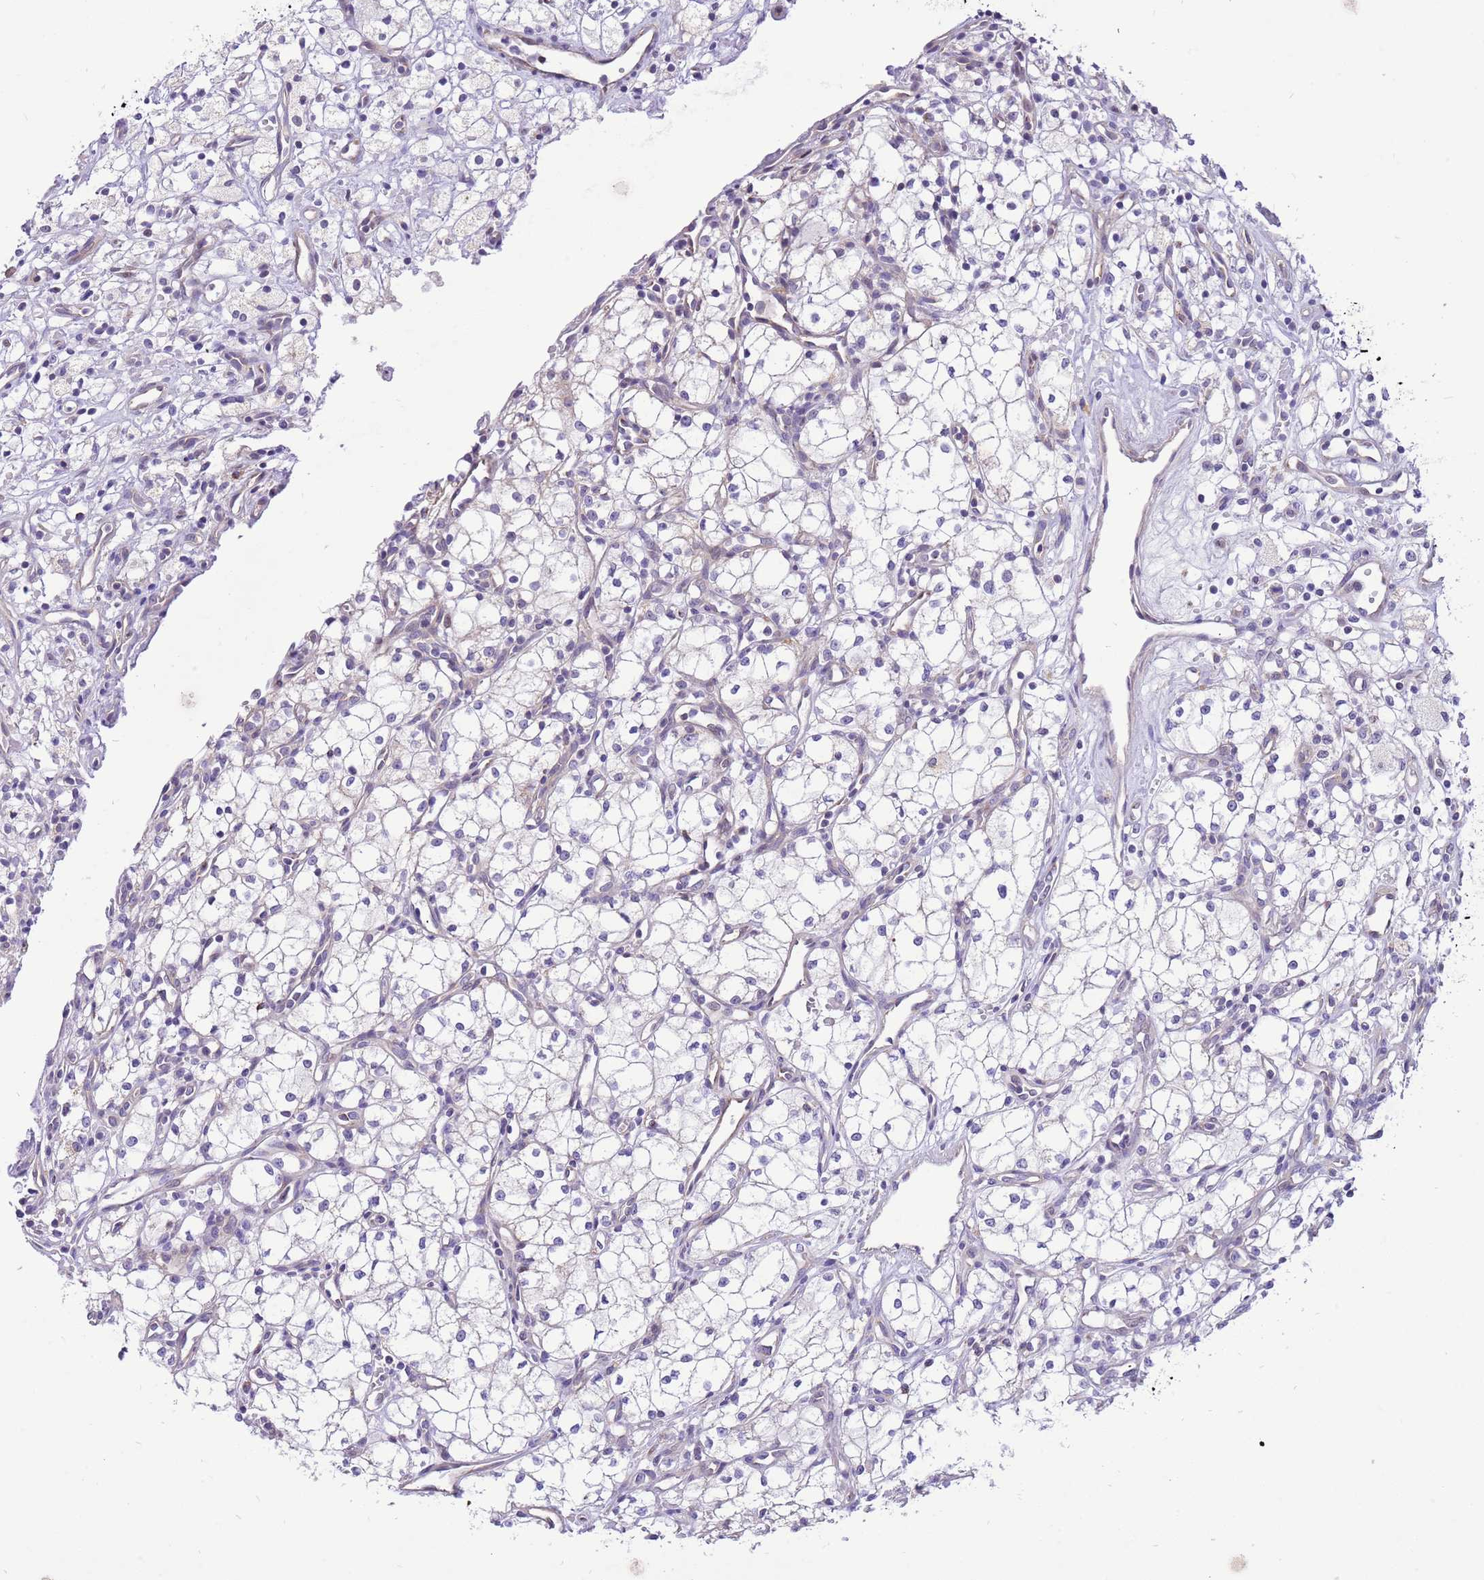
{"staining": {"intensity": "negative", "quantity": "none", "location": "none"}, "tissue": "renal cancer", "cell_type": "Tumor cells", "image_type": "cancer", "snomed": [{"axis": "morphology", "description": "Adenocarcinoma, NOS"}, {"axis": "topography", "description": "Kidney"}], "caption": "Histopathology image shows no protein expression in tumor cells of renal cancer (adenocarcinoma) tissue. (DAB (3,3'-diaminobenzidine) immunohistochemistry, high magnification).", "gene": "COX17", "patient": {"sex": "male", "age": 59}}